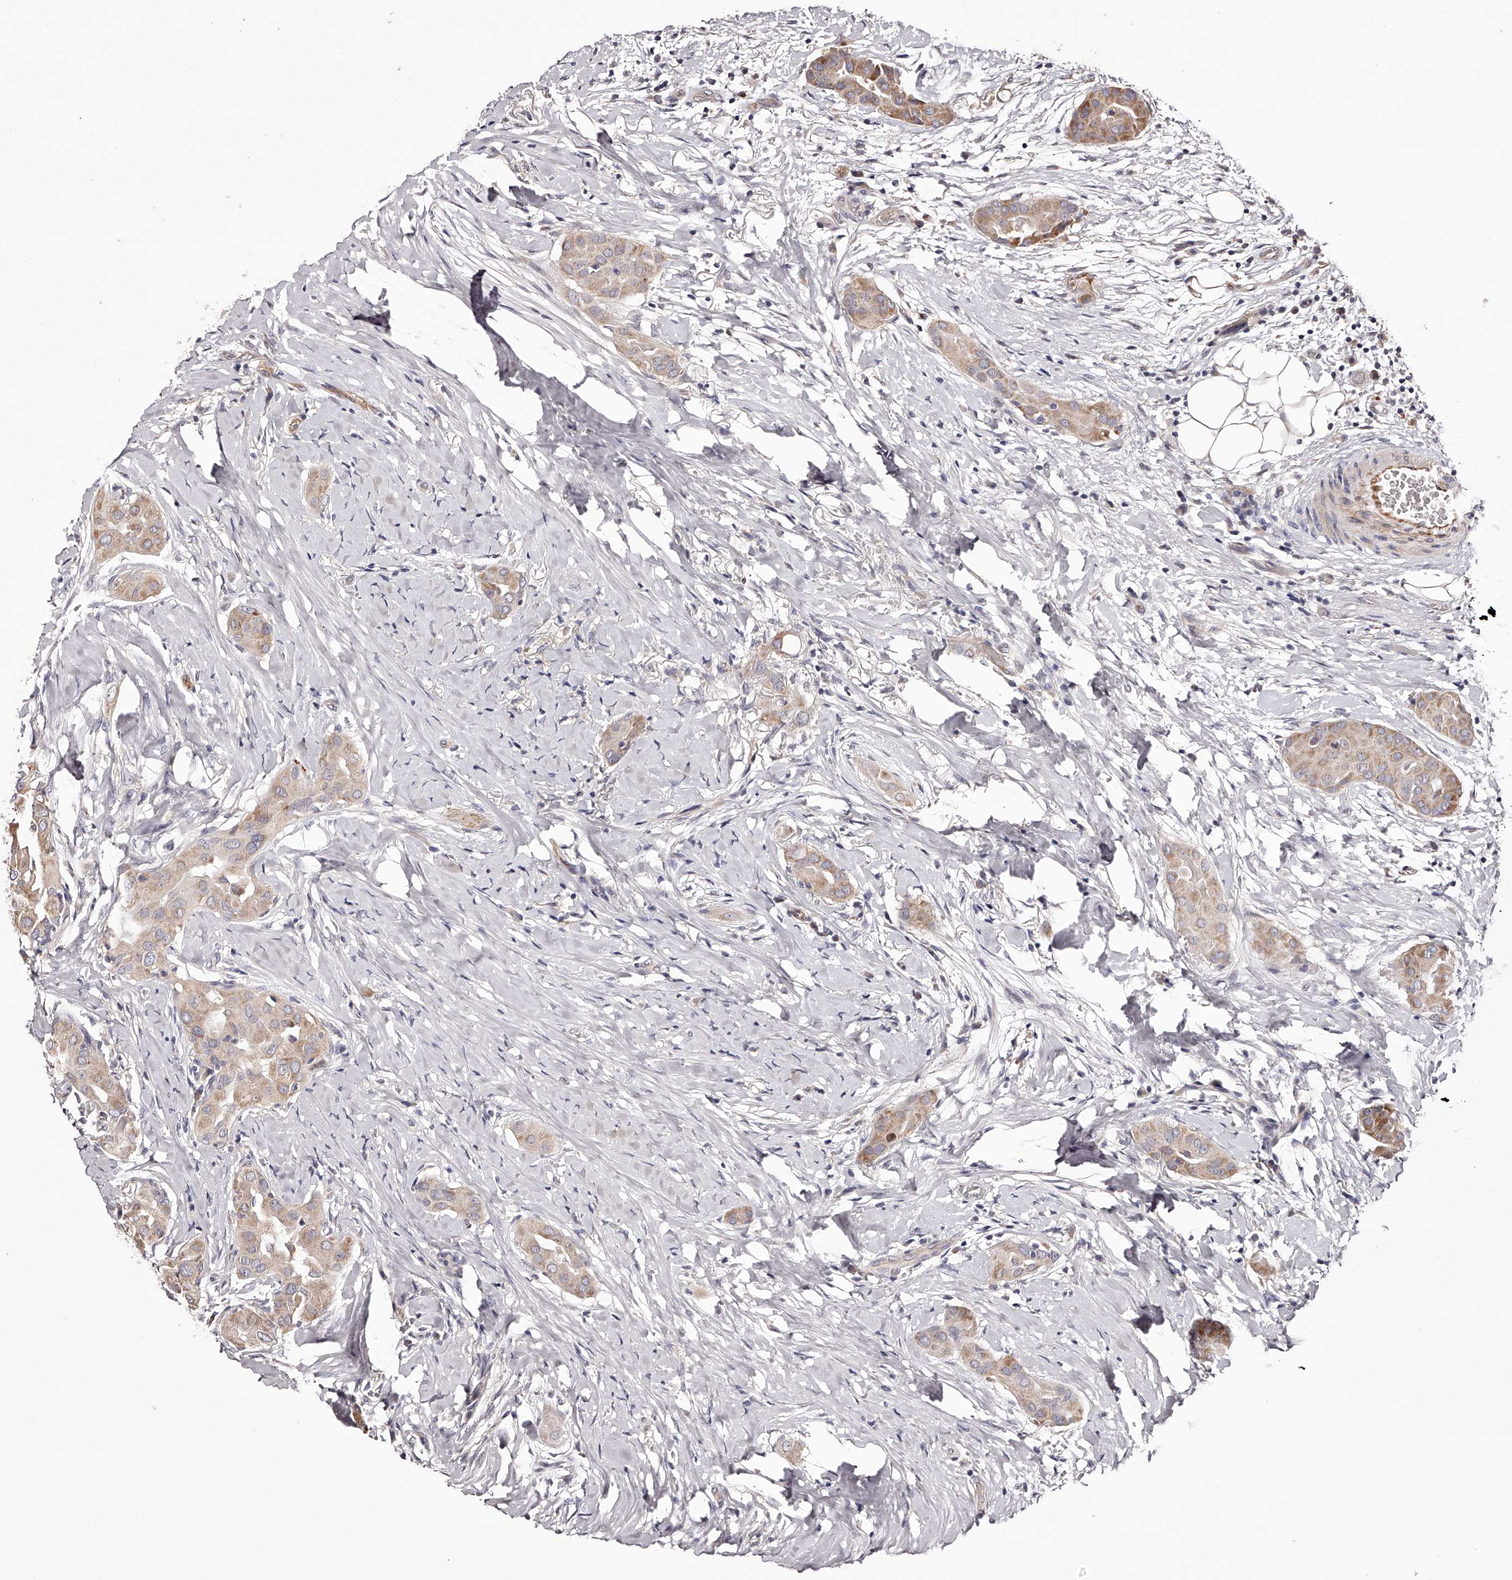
{"staining": {"intensity": "weak", "quantity": ">75%", "location": "cytoplasmic/membranous"}, "tissue": "thyroid cancer", "cell_type": "Tumor cells", "image_type": "cancer", "snomed": [{"axis": "morphology", "description": "Papillary adenocarcinoma, NOS"}, {"axis": "topography", "description": "Thyroid gland"}], "caption": "This photomicrograph exhibits immunohistochemistry (IHC) staining of human thyroid cancer, with low weak cytoplasmic/membranous positivity in approximately >75% of tumor cells.", "gene": "ODF2L", "patient": {"sex": "male", "age": 33}}